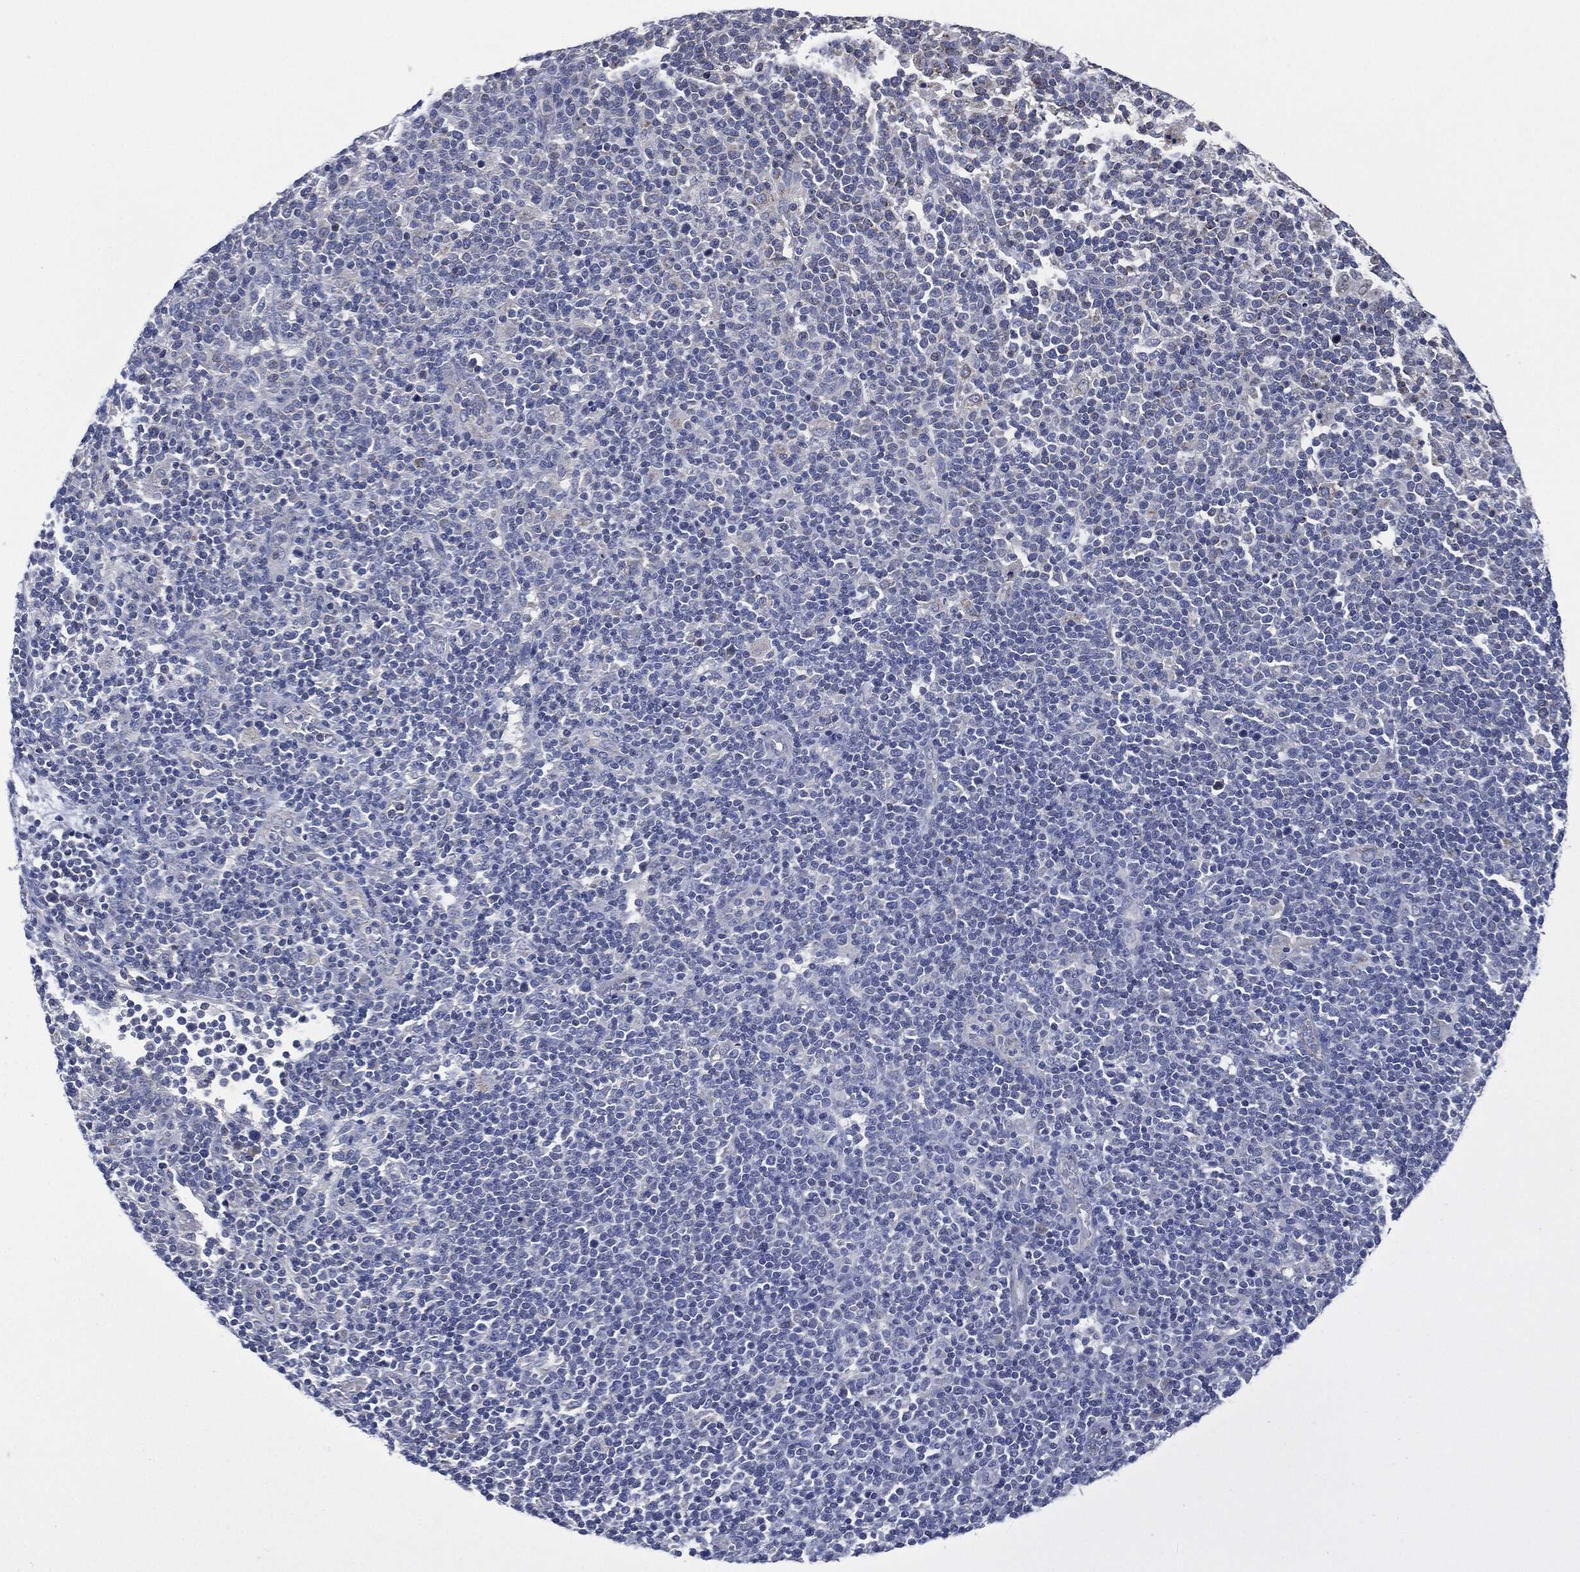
{"staining": {"intensity": "negative", "quantity": "none", "location": "none"}, "tissue": "lymphoma", "cell_type": "Tumor cells", "image_type": "cancer", "snomed": [{"axis": "morphology", "description": "Malignant lymphoma, non-Hodgkin's type, High grade"}, {"axis": "topography", "description": "Lymph node"}], "caption": "Photomicrograph shows no protein staining in tumor cells of malignant lymphoma, non-Hodgkin's type (high-grade) tissue.", "gene": "SHROOM2", "patient": {"sex": "male", "age": 61}}